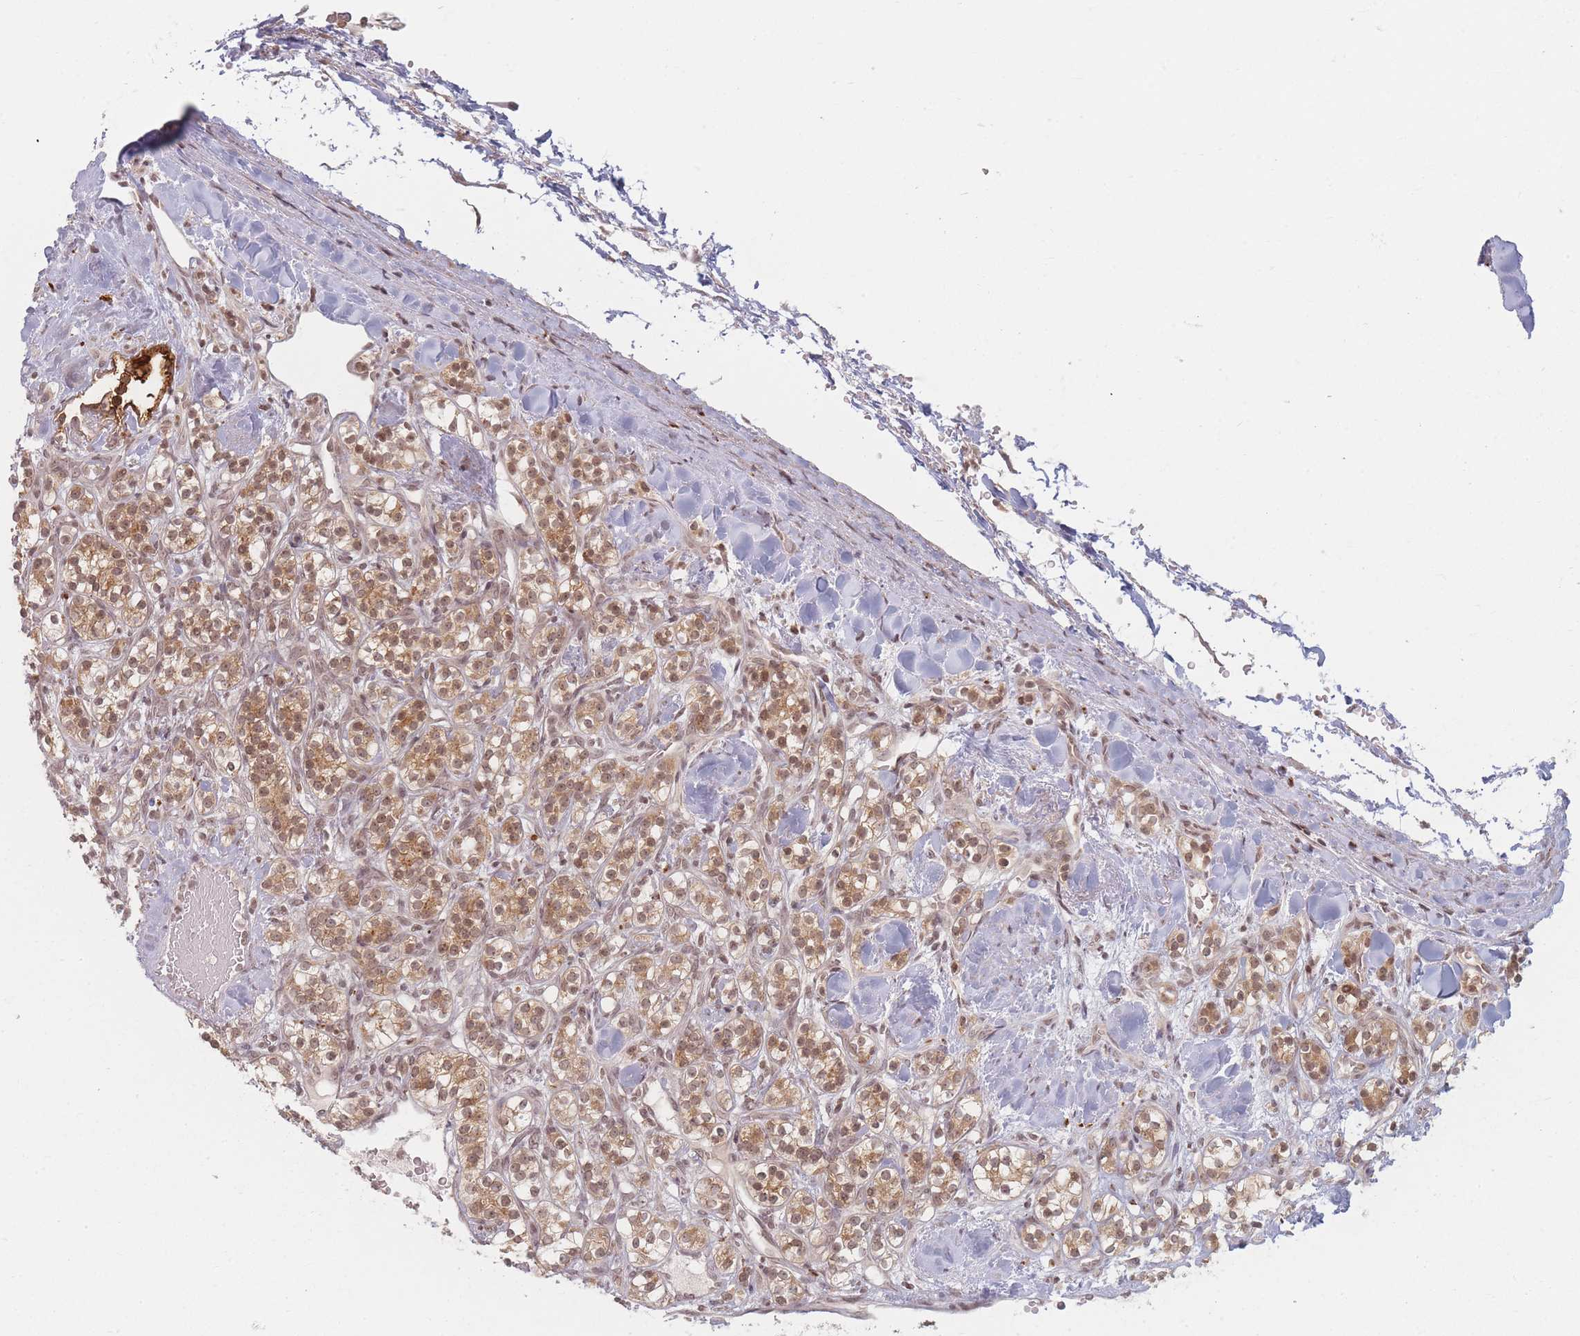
{"staining": {"intensity": "moderate", "quantity": ">75%", "location": "cytoplasmic/membranous,nuclear"}, "tissue": "renal cancer", "cell_type": "Tumor cells", "image_type": "cancer", "snomed": [{"axis": "morphology", "description": "Adenocarcinoma, NOS"}, {"axis": "topography", "description": "Kidney"}], "caption": "Adenocarcinoma (renal) stained with DAB immunohistochemistry (IHC) shows medium levels of moderate cytoplasmic/membranous and nuclear staining in approximately >75% of tumor cells. The staining was performed using DAB, with brown indicating positive protein expression. Nuclei are stained blue with hematoxylin.", "gene": "SPATA45", "patient": {"sex": "male", "age": 77}}